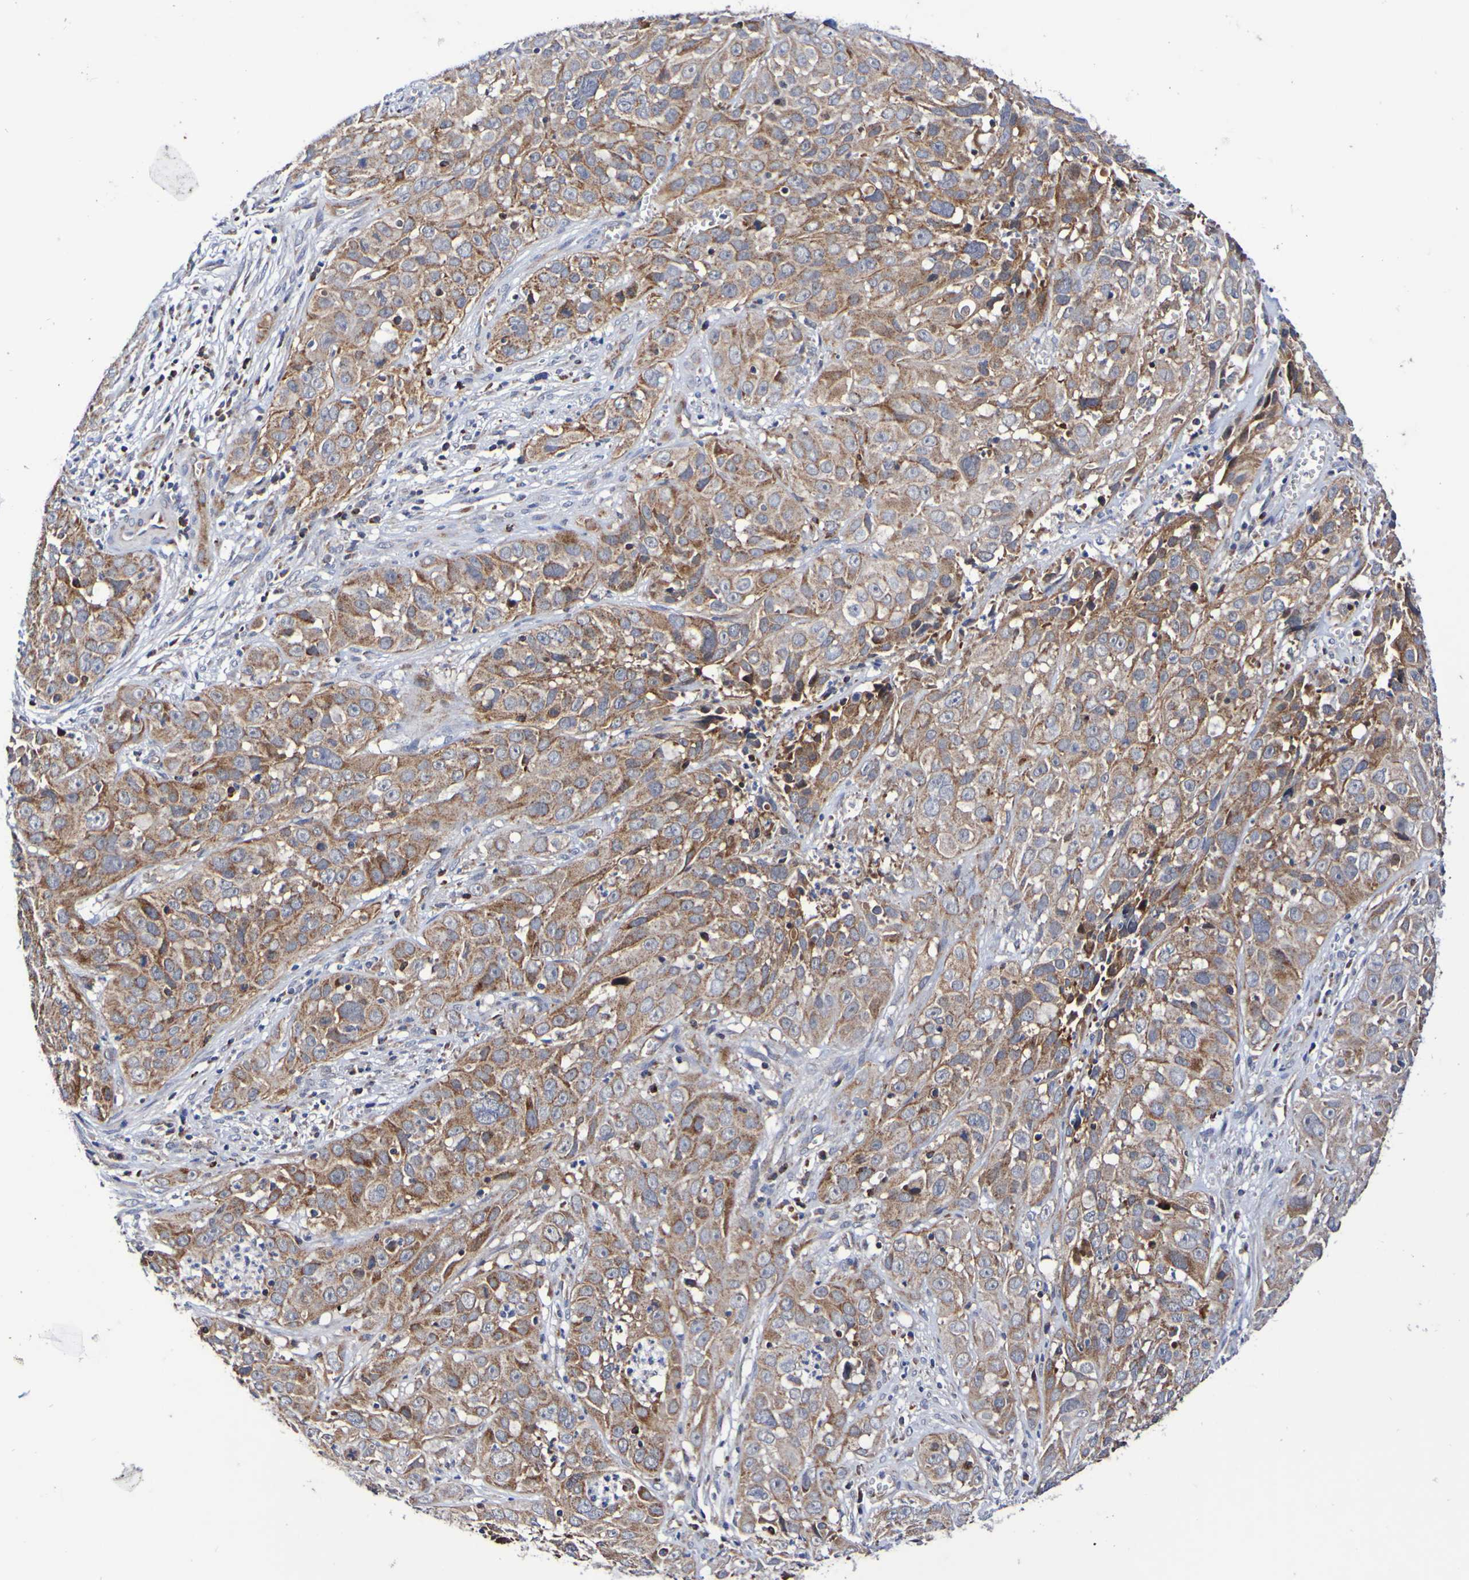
{"staining": {"intensity": "moderate", "quantity": ">75%", "location": "cytoplasmic/membranous"}, "tissue": "cervical cancer", "cell_type": "Tumor cells", "image_type": "cancer", "snomed": [{"axis": "morphology", "description": "Squamous cell carcinoma, NOS"}, {"axis": "topography", "description": "Cervix"}], "caption": "This is an image of immunohistochemistry (IHC) staining of cervical cancer, which shows moderate expression in the cytoplasmic/membranous of tumor cells.", "gene": "GJB1", "patient": {"sex": "female", "age": 32}}